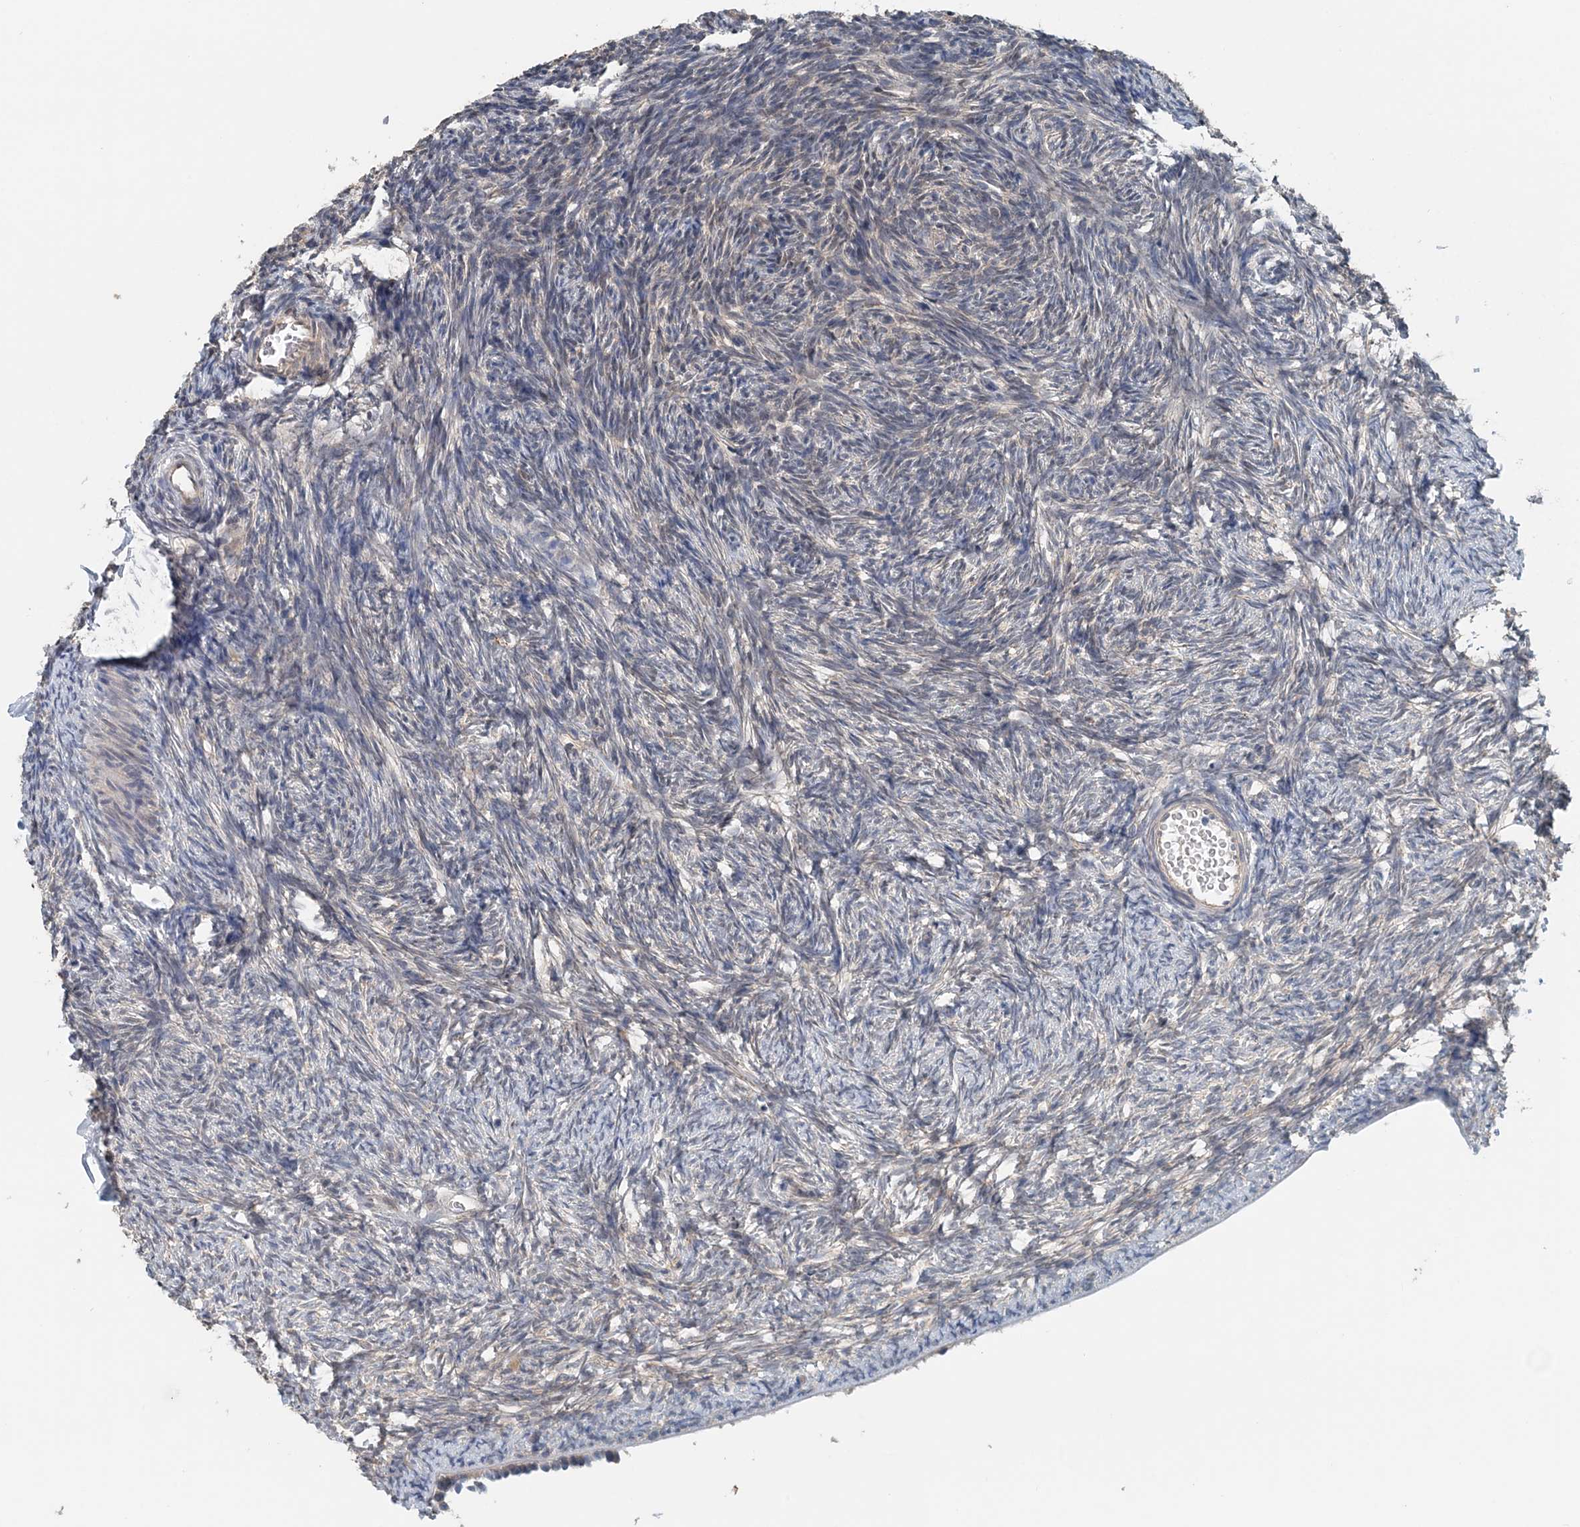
{"staining": {"intensity": "moderate", "quantity": ">75%", "location": "cytoplasmic/membranous"}, "tissue": "ovary", "cell_type": "Follicle cells", "image_type": "normal", "snomed": [{"axis": "morphology", "description": "Normal tissue, NOS"}, {"axis": "topography", "description": "Ovary"}], "caption": "A photomicrograph of ovary stained for a protein displays moderate cytoplasmic/membranous brown staining in follicle cells. The staining was performed using DAB, with brown indicating positive protein expression. Nuclei are stained blue with hematoxylin.", "gene": "PFN2", "patient": {"sex": "female", "age": 34}}